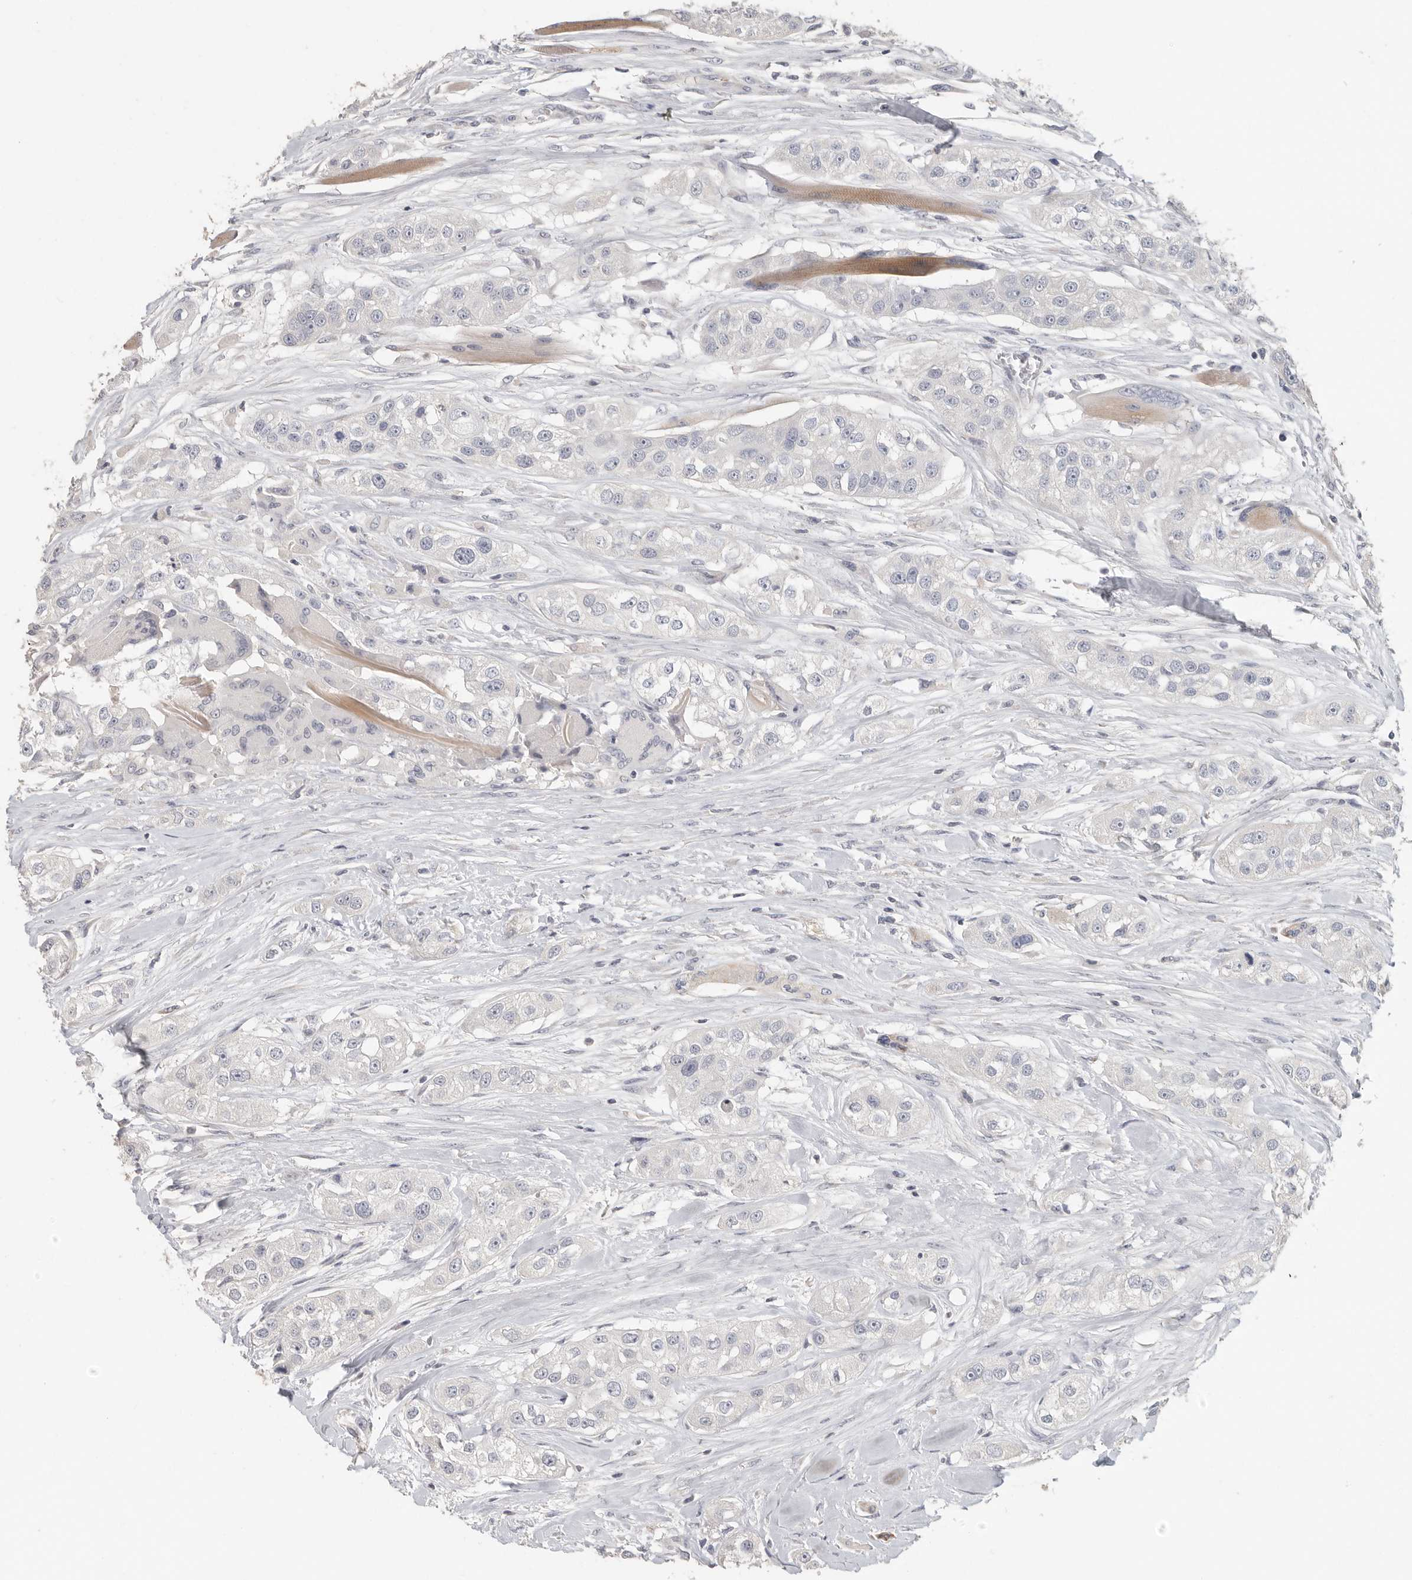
{"staining": {"intensity": "negative", "quantity": "none", "location": "none"}, "tissue": "head and neck cancer", "cell_type": "Tumor cells", "image_type": "cancer", "snomed": [{"axis": "morphology", "description": "Normal tissue, NOS"}, {"axis": "morphology", "description": "Squamous cell carcinoma, NOS"}, {"axis": "topography", "description": "Skeletal muscle"}, {"axis": "topography", "description": "Head-Neck"}], "caption": "Tumor cells are negative for protein expression in human head and neck squamous cell carcinoma.", "gene": "DNAJC11", "patient": {"sex": "male", "age": 51}}